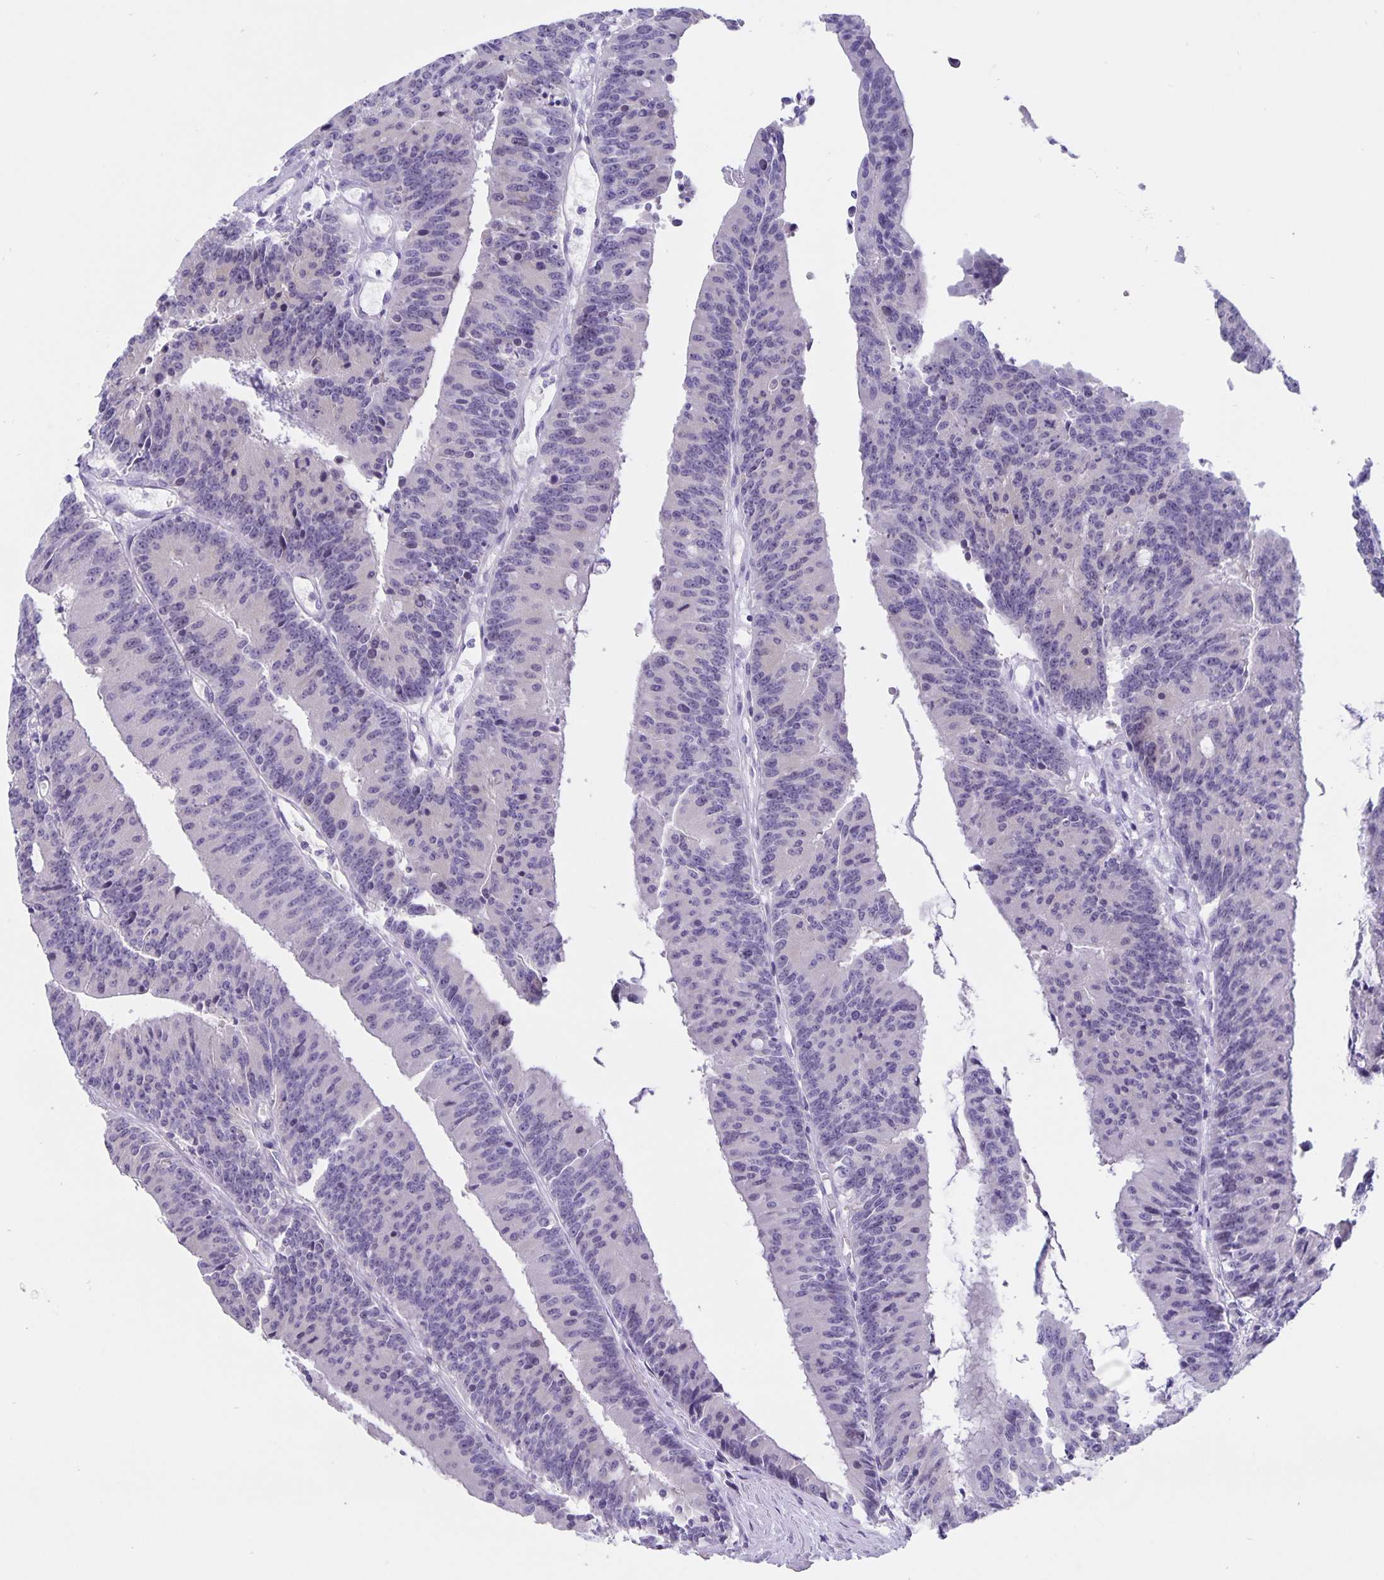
{"staining": {"intensity": "negative", "quantity": "none", "location": "none"}, "tissue": "colorectal cancer", "cell_type": "Tumor cells", "image_type": "cancer", "snomed": [{"axis": "morphology", "description": "Adenocarcinoma, NOS"}, {"axis": "topography", "description": "Colon"}], "caption": "This is an IHC photomicrograph of colorectal cancer (adenocarcinoma). There is no positivity in tumor cells.", "gene": "ERMN", "patient": {"sex": "female", "age": 78}}